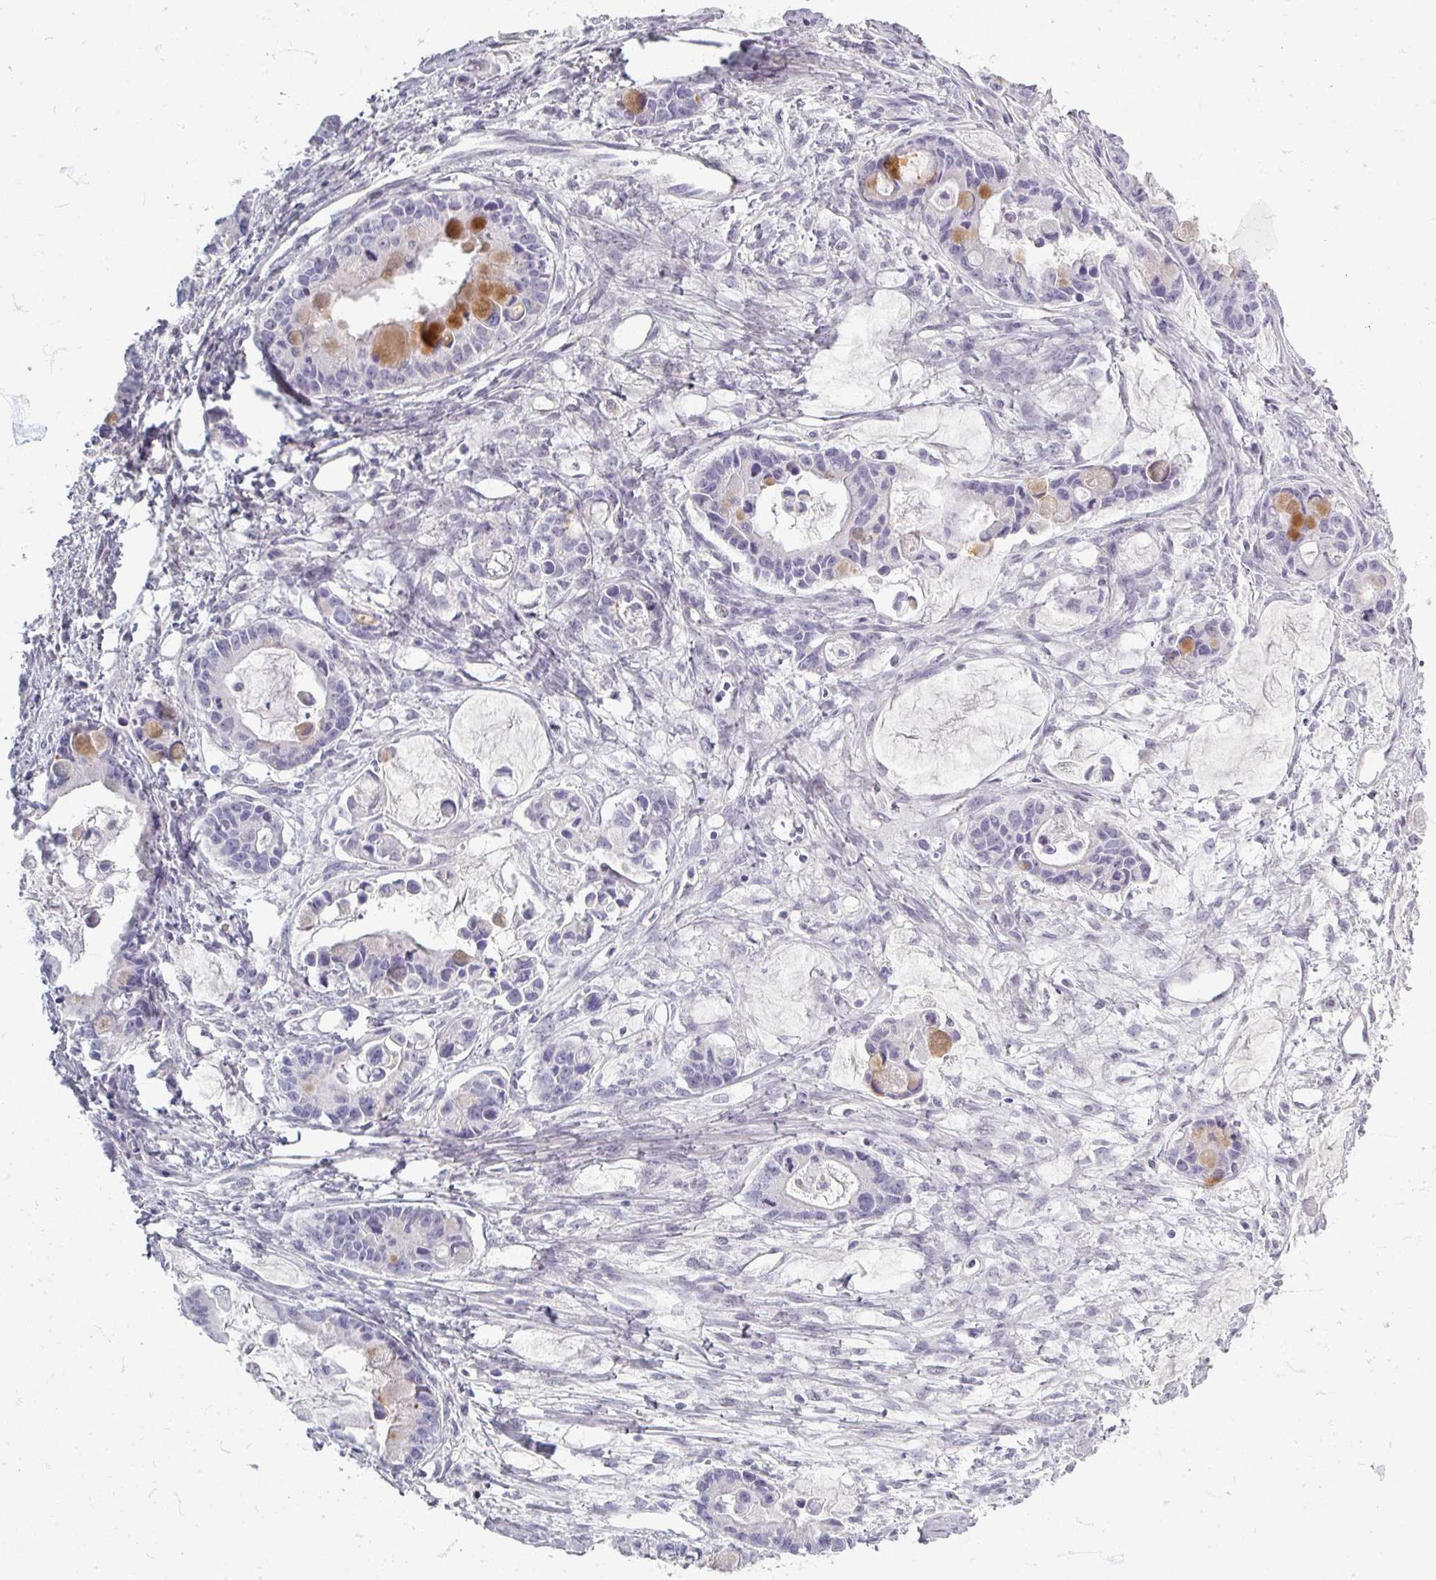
{"staining": {"intensity": "negative", "quantity": "none", "location": "none"}, "tissue": "ovarian cancer", "cell_type": "Tumor cells", "image_type": "cancer", "snomed": [{"axis": "morphology", "description": "Cystadenocarcinoma, mucinous, NOS"}, {"axis": "topography", "description": "Ovary"}], "caption": "A high-resolution image shows immunohistochemistry (IHC) staining of mucinous cystadenocarcinoma (ovarian), which exhibits no significant positivity in tumor cells. (Stains: DAB (3,3'-diaminobenzidine) immunohistochemistry (IHC) with hematoxylin counter stain, Microscopy: brightfield microscopy at high magnification).", "gene": "ZNF878", "patient": {"sex": "female", "age": 63}}